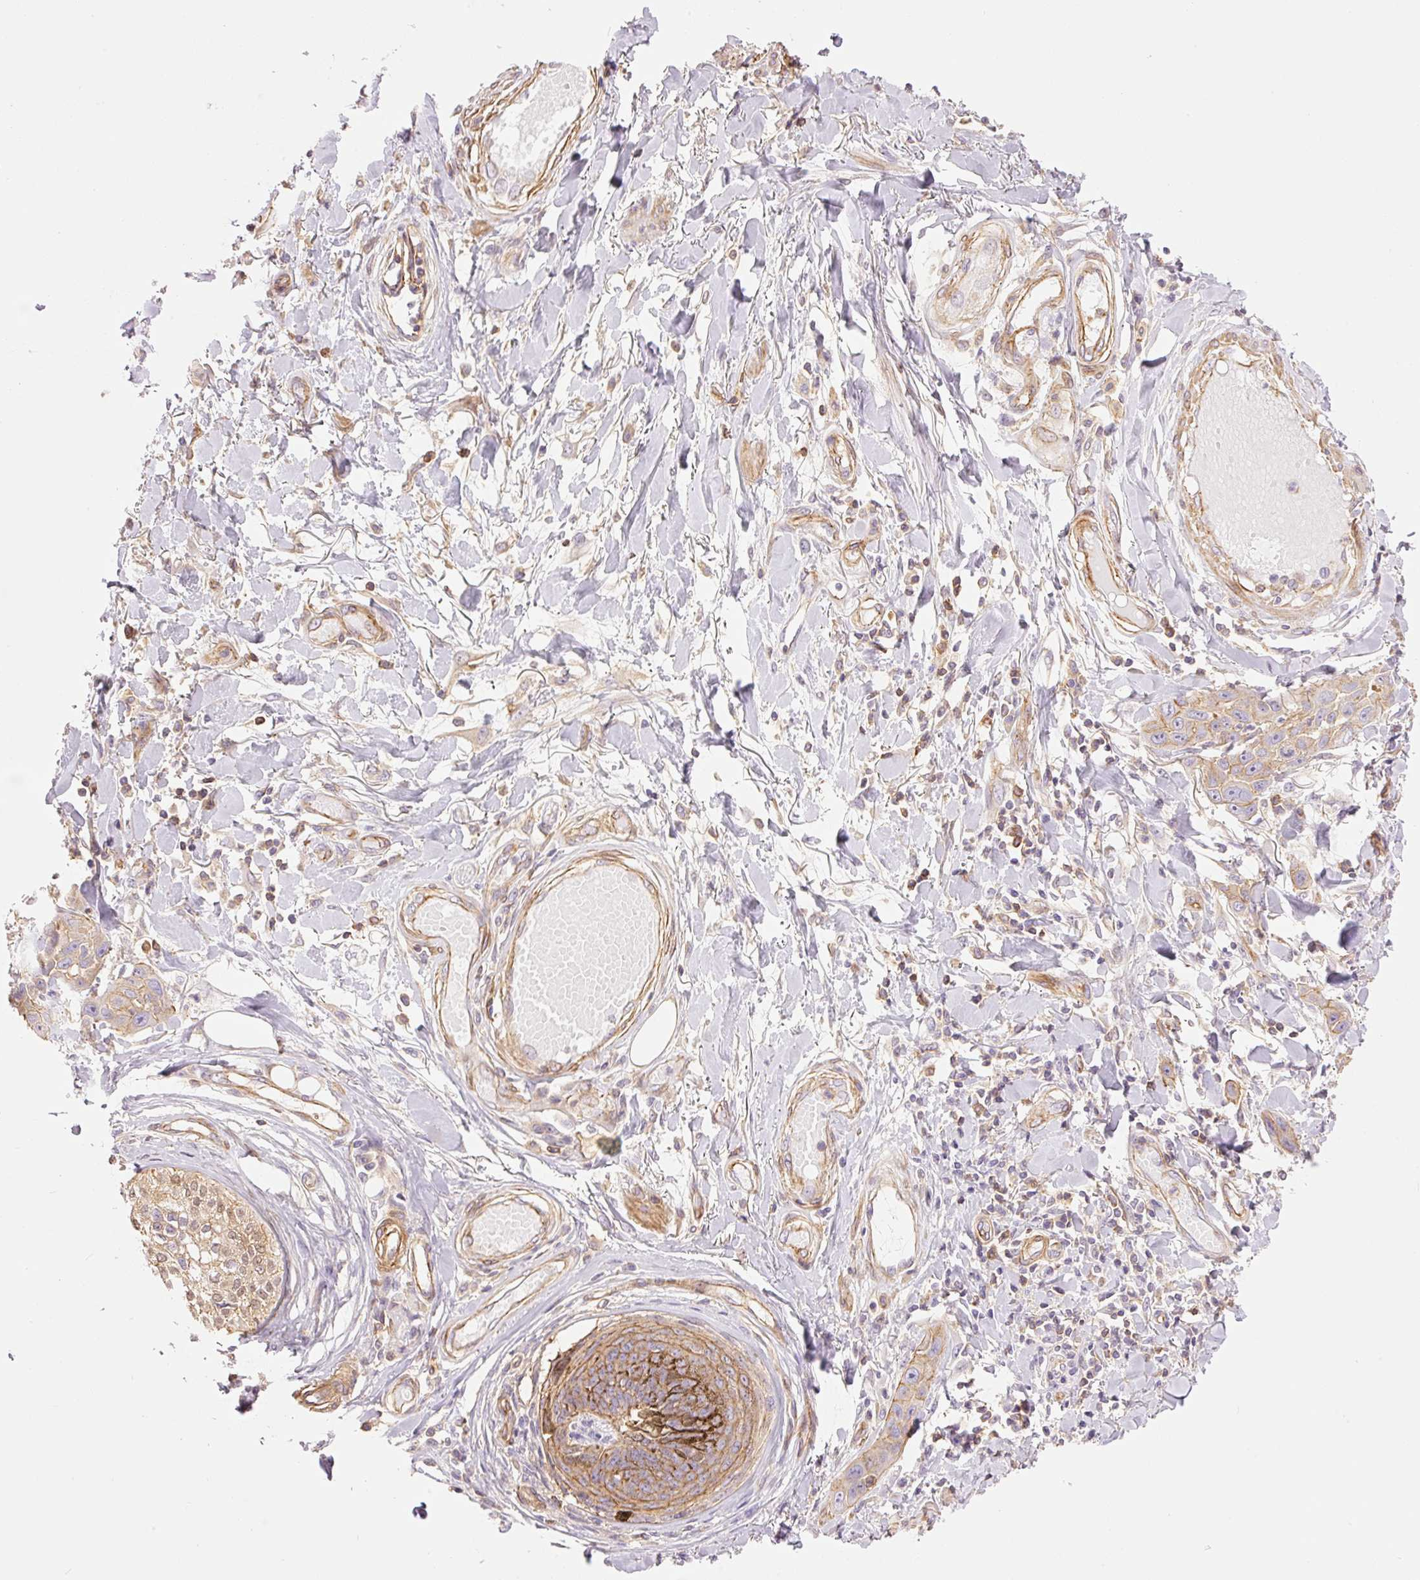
{"staining": {"intensity": "weak", "quantity": ">75%", "location": "cytoplasmic/membranous"}, "tissue": "skin cancer", "cell_type": "Tumor cells", "image_type": "cancer", "snomed": [{"axis": "morphology", "description": "Squamous cell carcinoma, NOS"}, {"axis": "topography", "description": "Skin"}], "caption": "Immunohistochemistry micrograph of neoplastic tissue: squamous cell carcinoma (skin) stained using immunohistochemistry shows low levels of weak protein expression localized specifically in the cytoplasmic/membranous of tumor cells, appearing as a cytoplasmic/membranous brown color.", "gene": "PPP1R1B", "patient": {"sex": "female", "age": 69}}